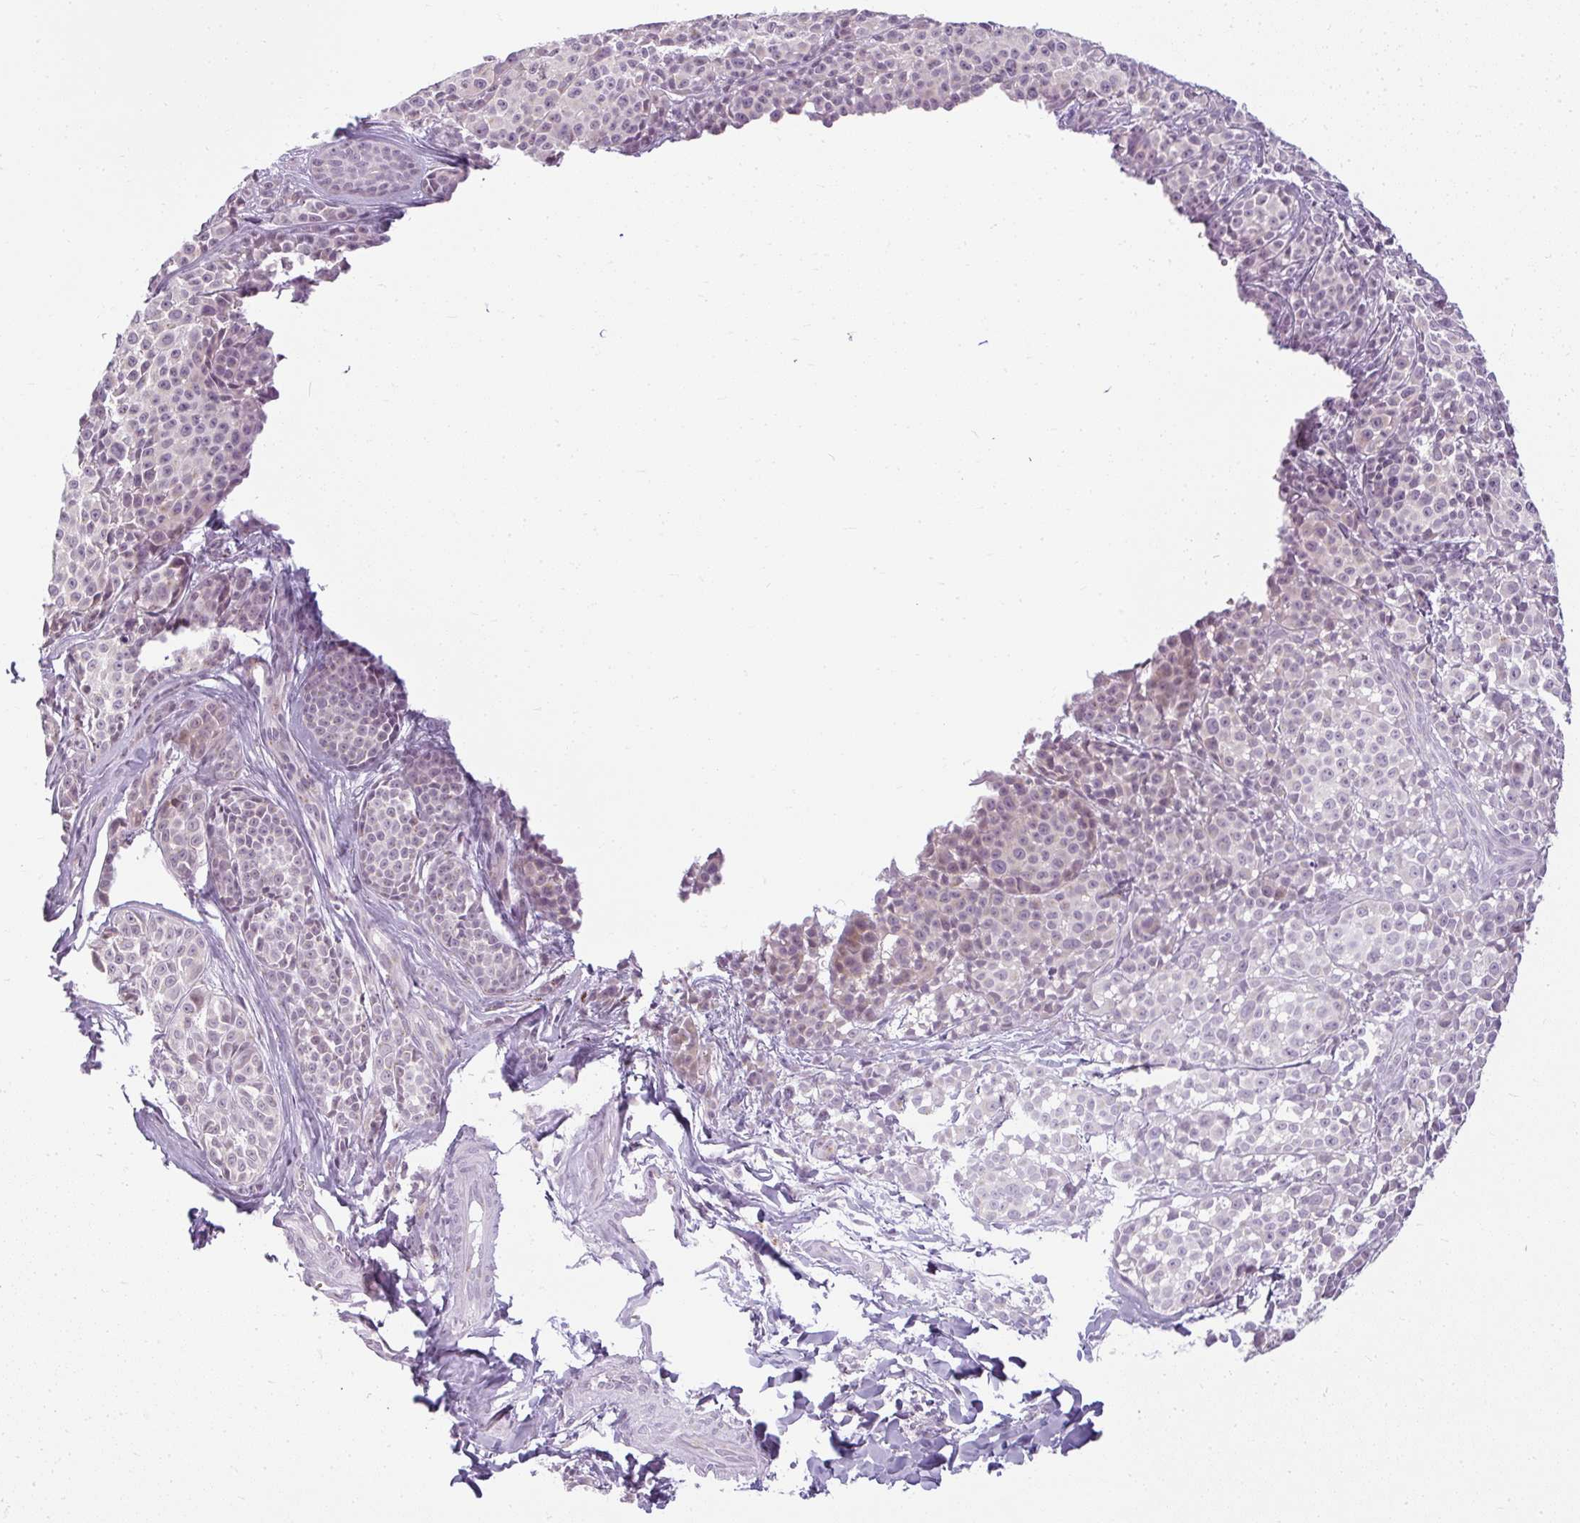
{"staining": {"intensity": "weak", "quantity": "<25%", "location": "cytoplasmic/membranous"}, "tissue": "melanoma", "cell_type": "Tumor cells", "image_type": "cancer", "snomed": [{"axis": "morphology", "description": "Malignant melanoma, NOS"}, {"axis": "topography", "description": "Skin"}], "caption": "Human malignant melanoma stained for a protein using immunohistochemistry demonstrates no expression in tumor cells.", "gene": "ZFYVE26", "patient": {"sex": "female", "age": 35}}